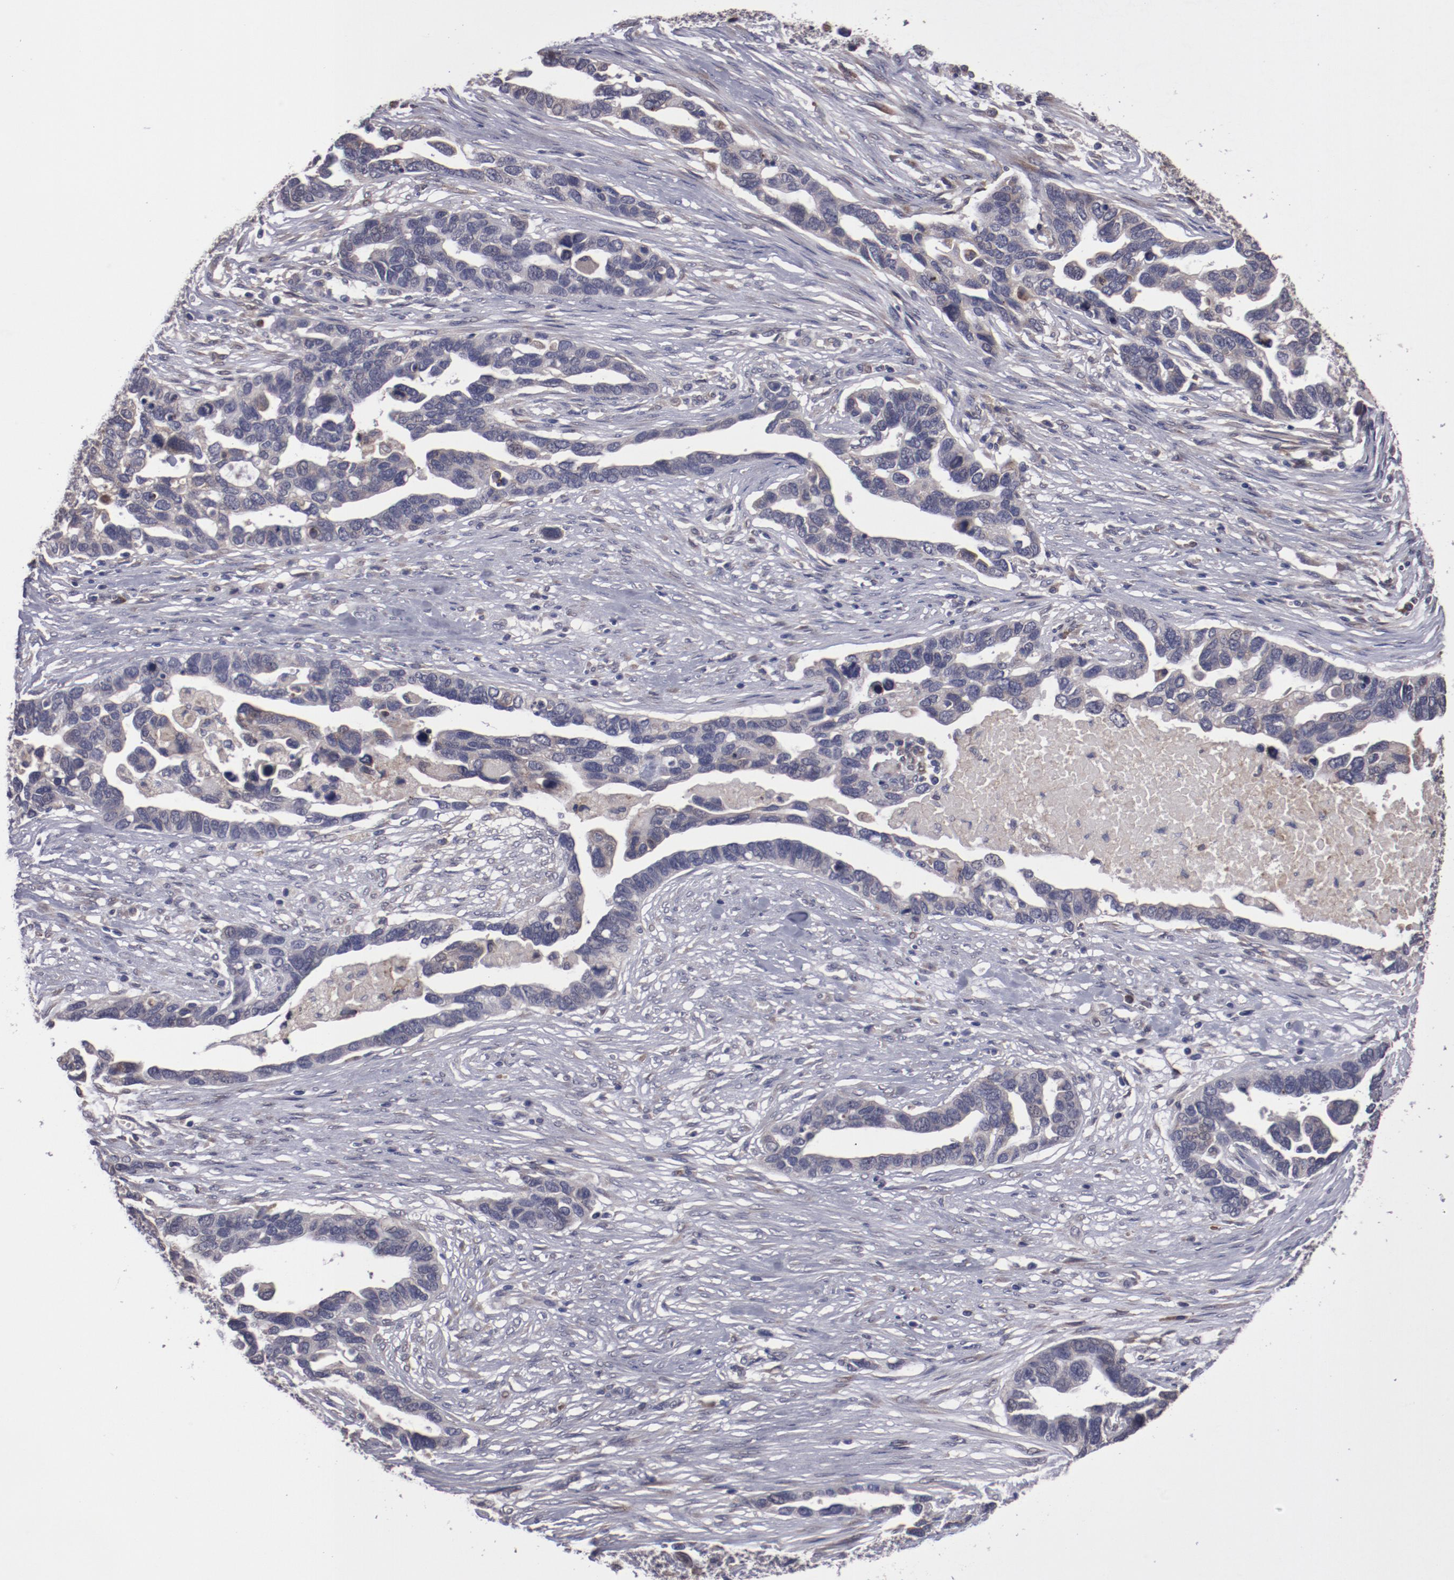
{"staining": {"intensity": "weak", "quantity": "<25%", "location": "cytoplasmic/membranous"}, "tissue": "ovarian cancer", "cell_type": "Tumor cells", "image_type": "cancer", "snomed": [{"axis": "morphology", "description": "Cystadenocarcinoma, serous, NOS"}, {"axis": "topography", "description": "Ovary"}], "caption": "Immunohistochemistry (IHC) of ovarian serous cystadenocarcinoma exhibits no staining in tumor cells.", "gene": "IL12A", "patient": {"sex": "female", "age": 54}}